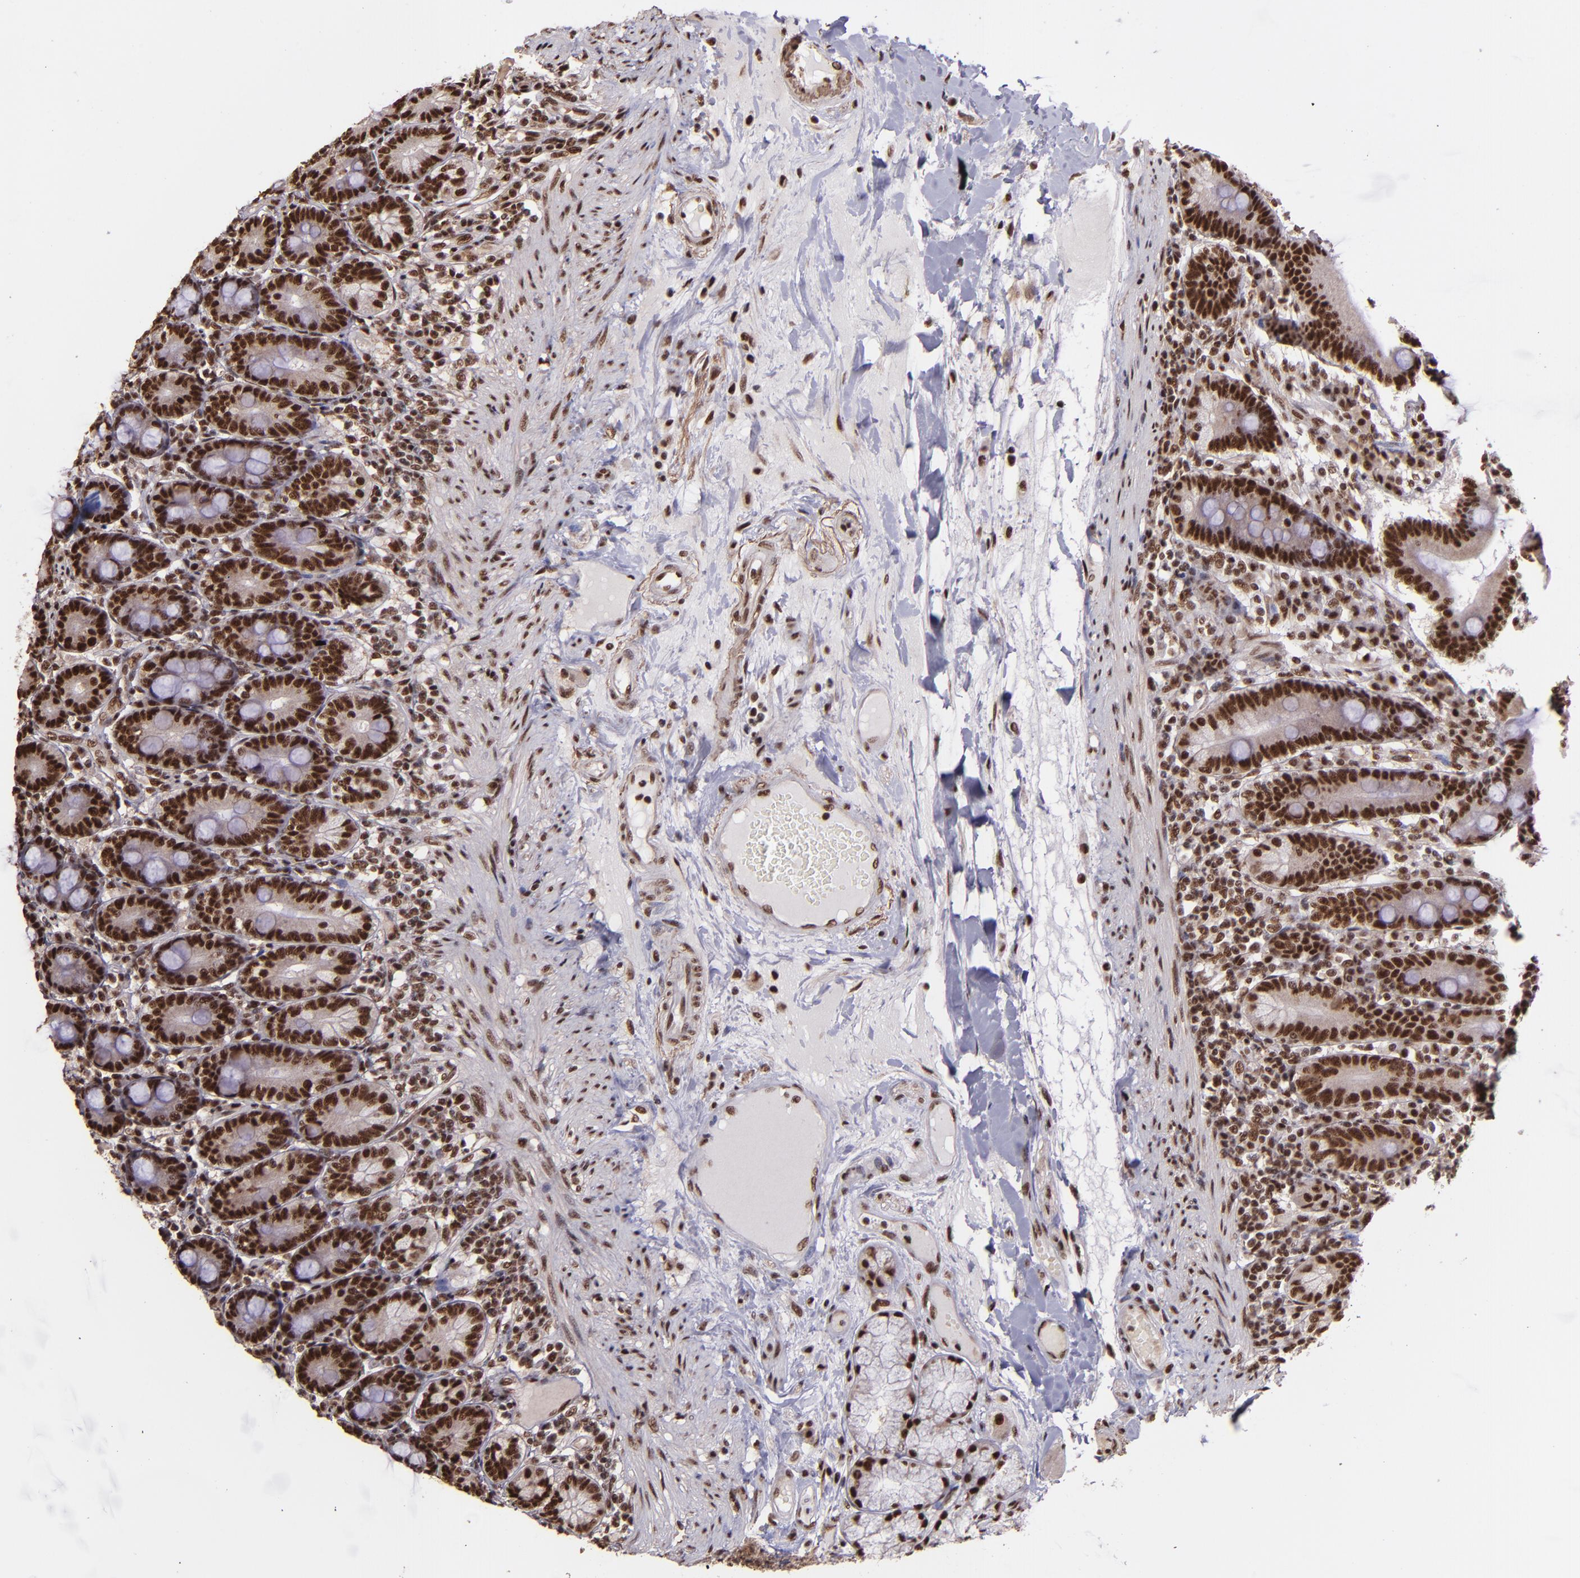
{"staining": {"intensity": "strong", "quantity": ">75%", "location": "nuclear"}, "tissue": "duodenum", "cell_type": "Glandular cells", "image_type": "normal", "snomed": [{"axis": "morphology", "description": "Normal tissue, NOS"}, {"axis": "topography", "description": "Duodenum"}], "caption": "Immunohistochemistry (IHC) image of normal duodenum: human duodenum stained using IHC exhibits high levels of strong protein expression localized specifically in the nuclear of glandular cells, appearing as a nuclear brown color.", "gene": "PQBP1", "patient": {"sex": "female", "age": 64}}